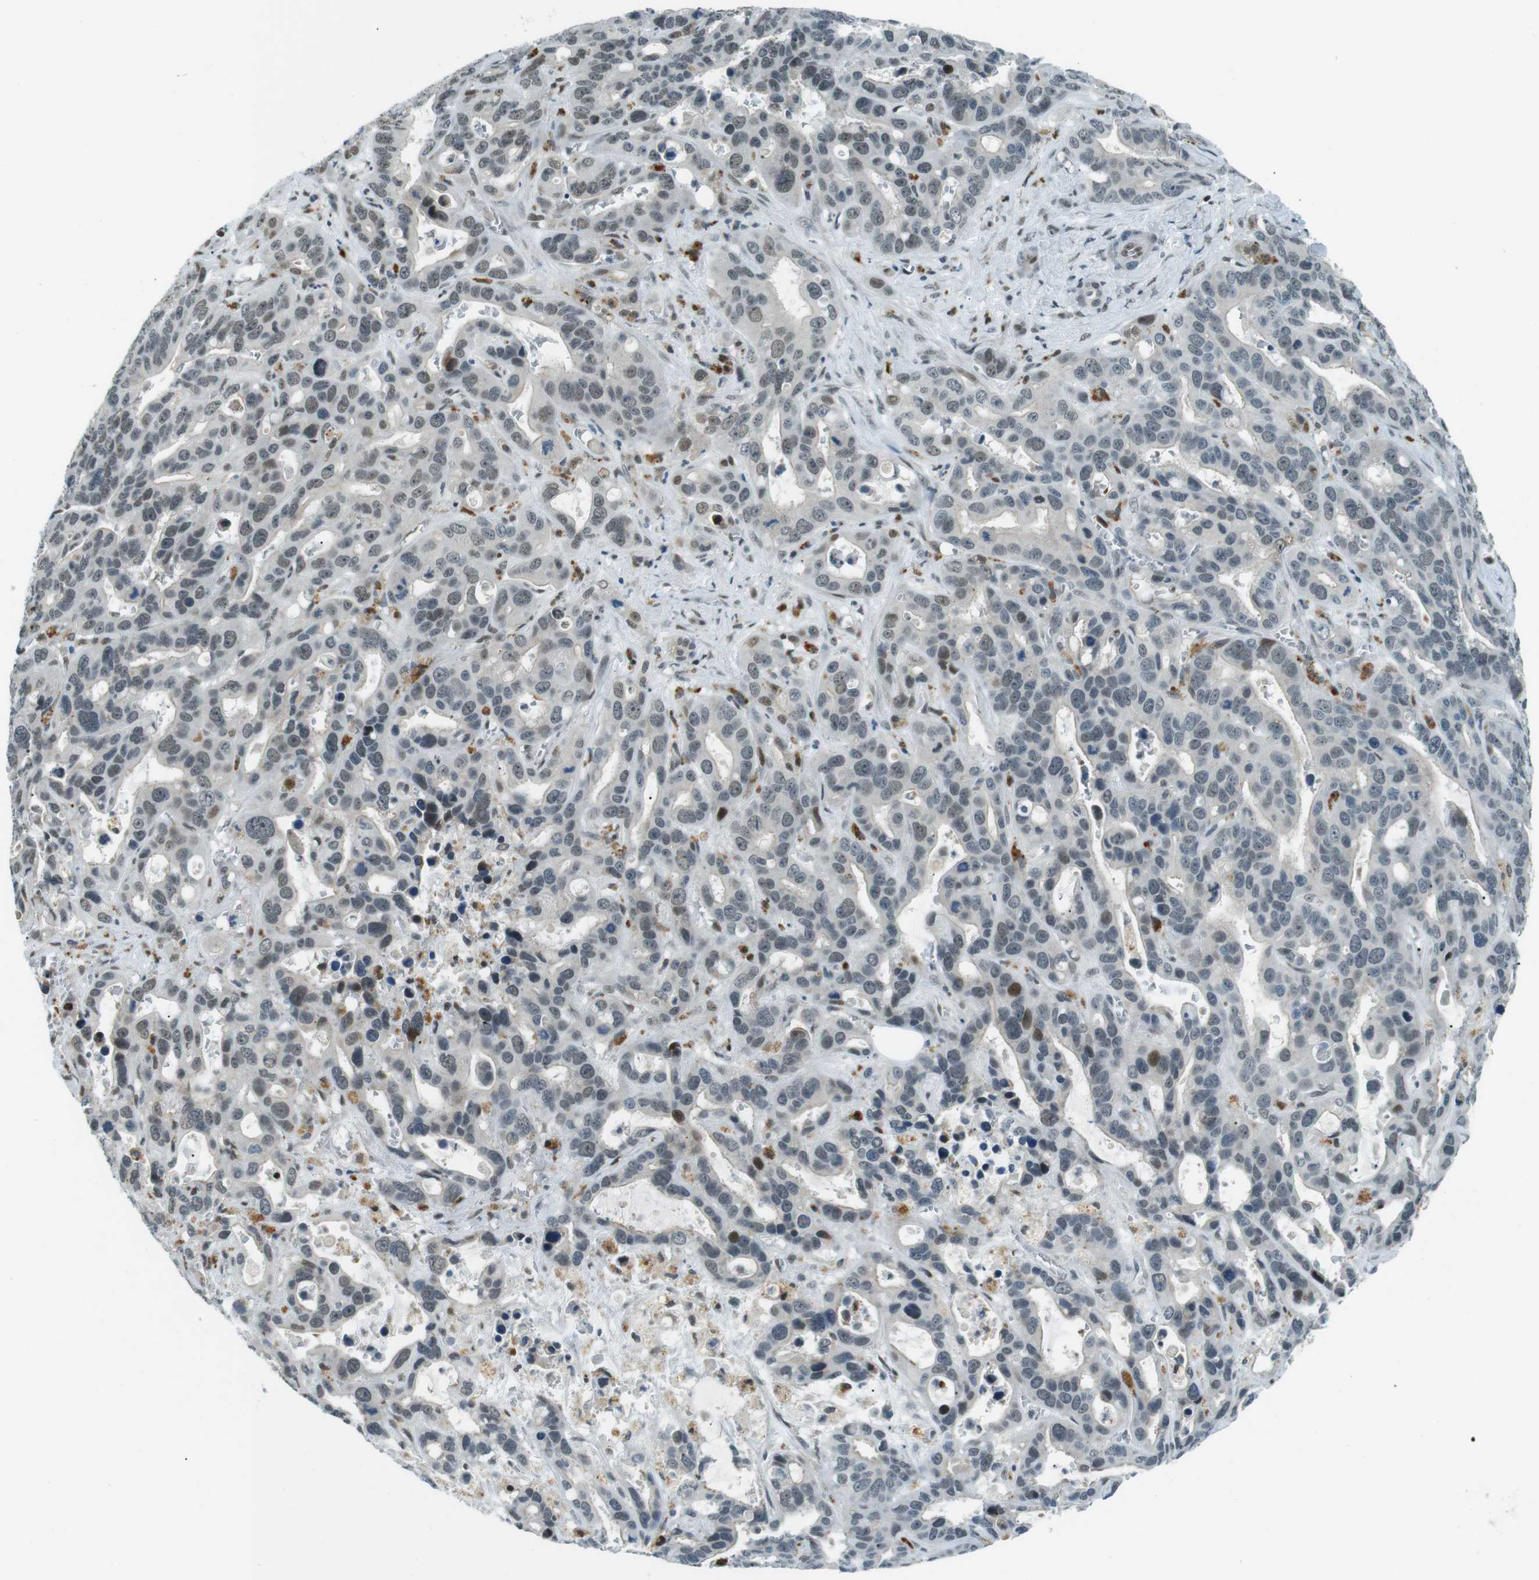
{"staining": {"intensity": "moderate", "quantity": "<25%", "location": "nuclear"}, "tissue": "liver cancer", "cell_type": "Tumor cells", "image_type": "cancer", "snomed": [{"axis": "morphology", "description": "Cholangiocarcinoma"}, {"axis": "topography", "description": "Liver"}], "caption": "Immunohistochemical staining of liver cancer (cholangiocarcinoma) displays low levels of moderate nuclear protein staining in about <25% of tumor cells.", "gene": "PJA1", "patient": {"sex": "female", "age": 65}}